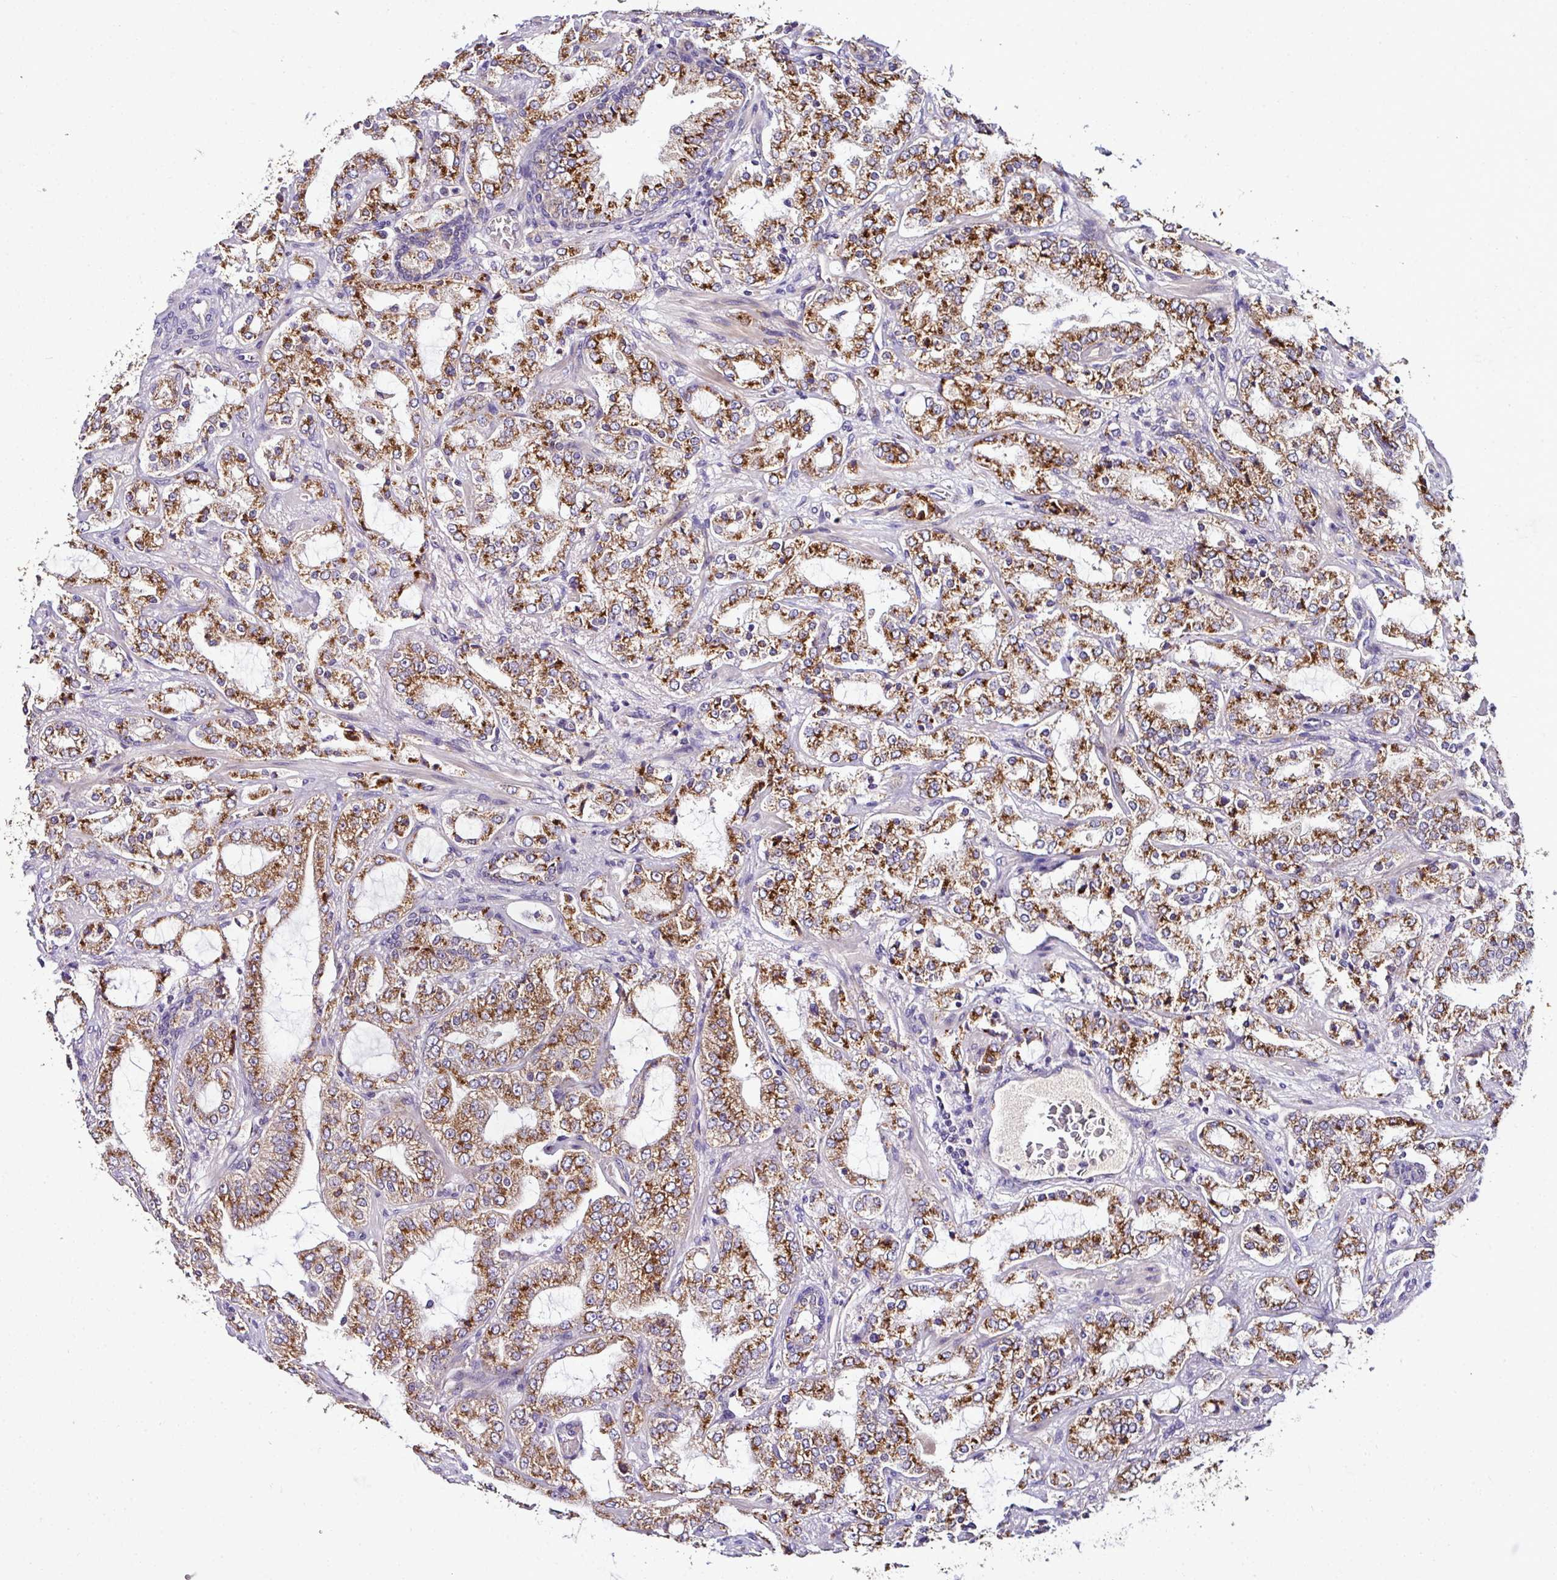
{"staining": {"intensity": "strong", "quantity": ">75%", "location": "cytoplasmic/membranous"}, "tissue": "prostate cancer", "cell_type": "Tumor cells", "image_type": "cancer", "snomed": [{"axis": "morphology", "description": "Adenocarcinoma, High grade"}, {"axis": "topography", "description": "Prostate"}], "caption": "Tumor cells reveal high levels of strong cytoplasmic/membranous staining in about >75% of cells in prostate cancer.", "gene": "CPD", "patient": {"sex": "male", "age": 64}}